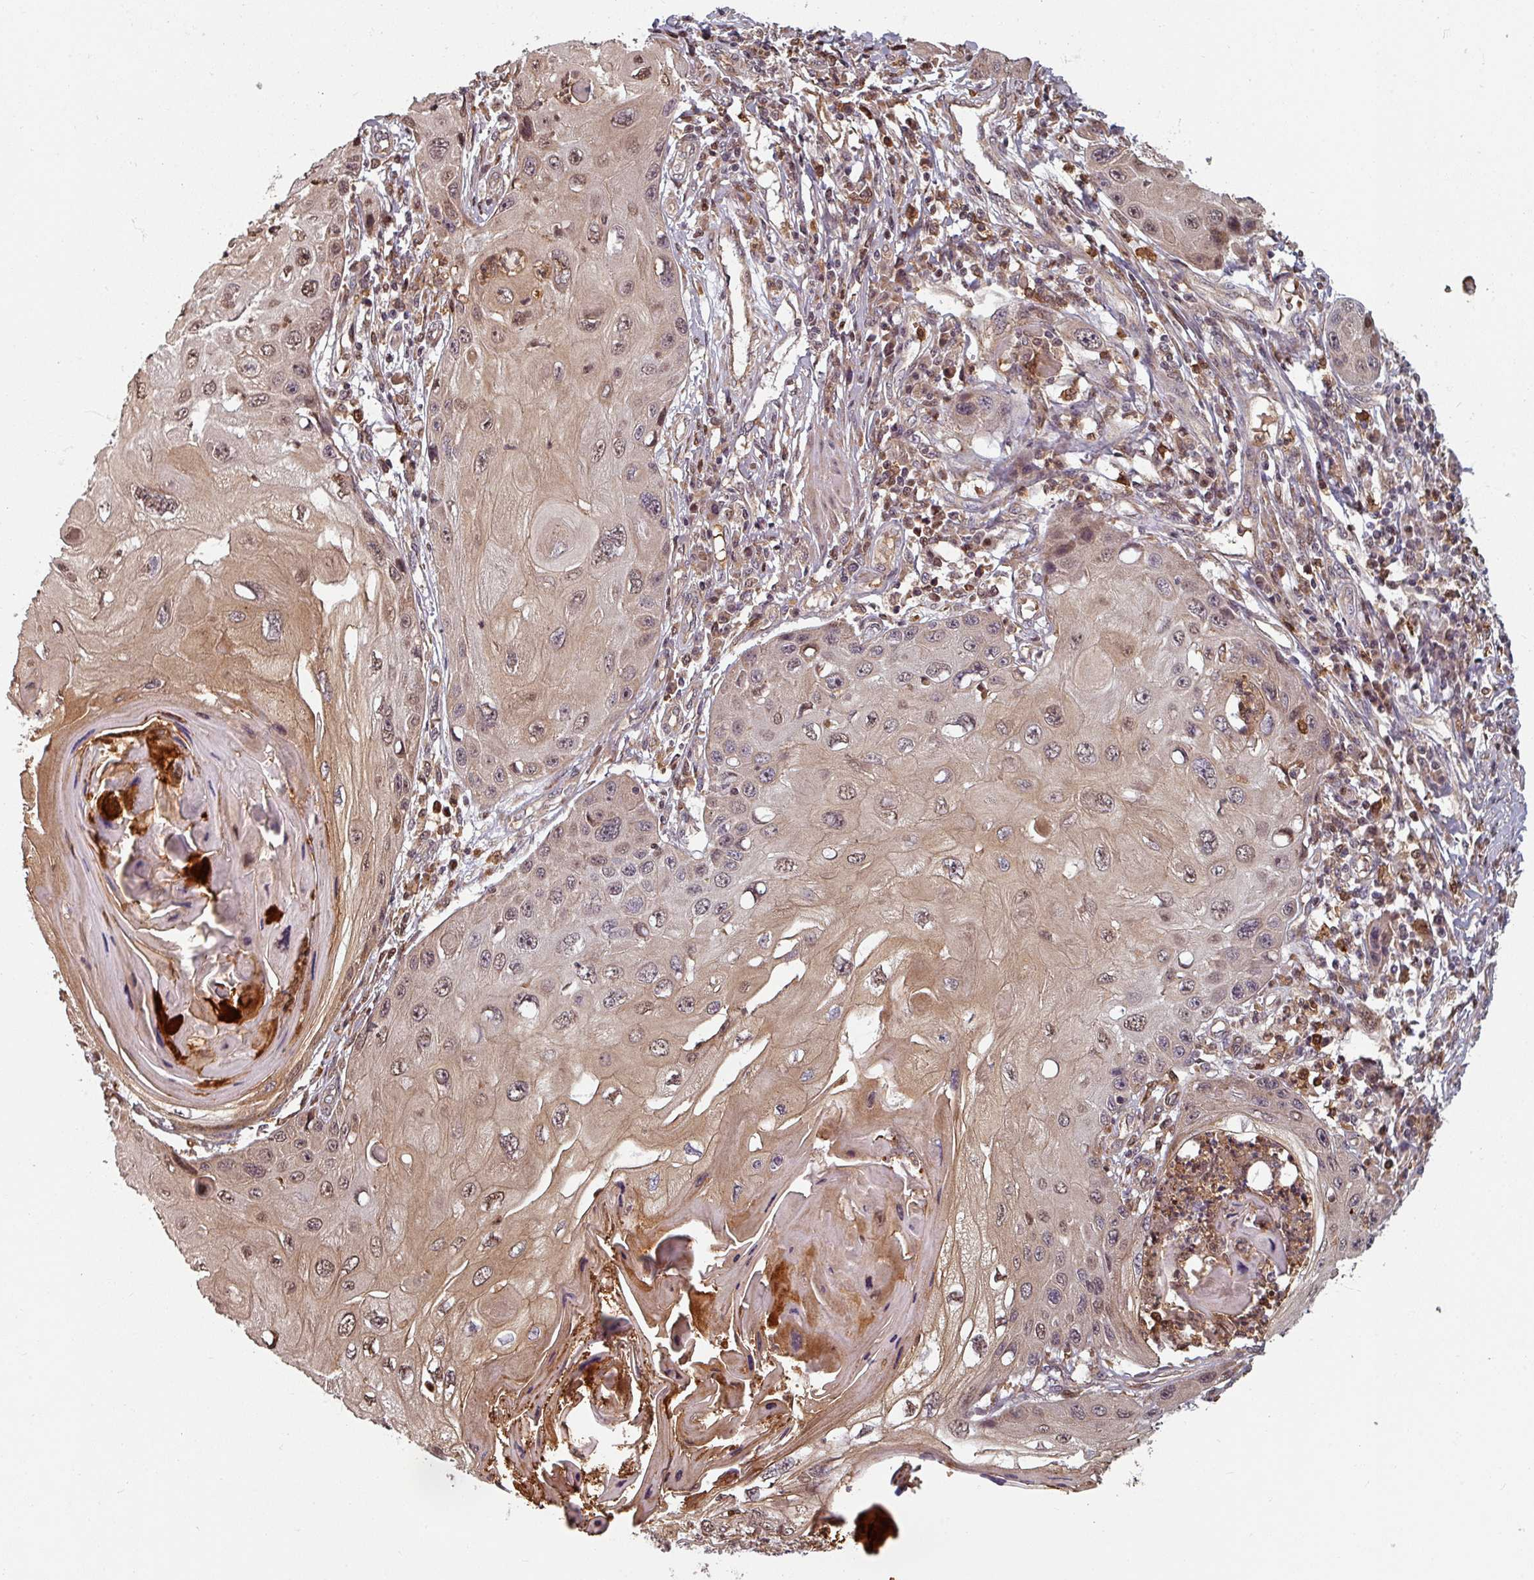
{"staining": {"intensity": "moderate", "quantity": ">75%", "location": "cytoplasmic/membranous,nuclear"}, "tissue": "skin cancer", "cell_type": "Tumor cells", "image_type": "cancer", "snomed": [{"axis": "morphology", "description": "Squamous cell carcinoma, NOS"}, {"axis": "topography", "description": "Skin"}, {"axis": "topography", "description": "Vulva"}], "caption": "This micrograph exhibits IHC staining of human skin squamous cell carcinoma, with medium moderate cytoplasmic/membranous and nuclear positivity in approximately >75% of tumor cells.", "gene": "EID1", "patient": {"sex": "female", "age": 44}}